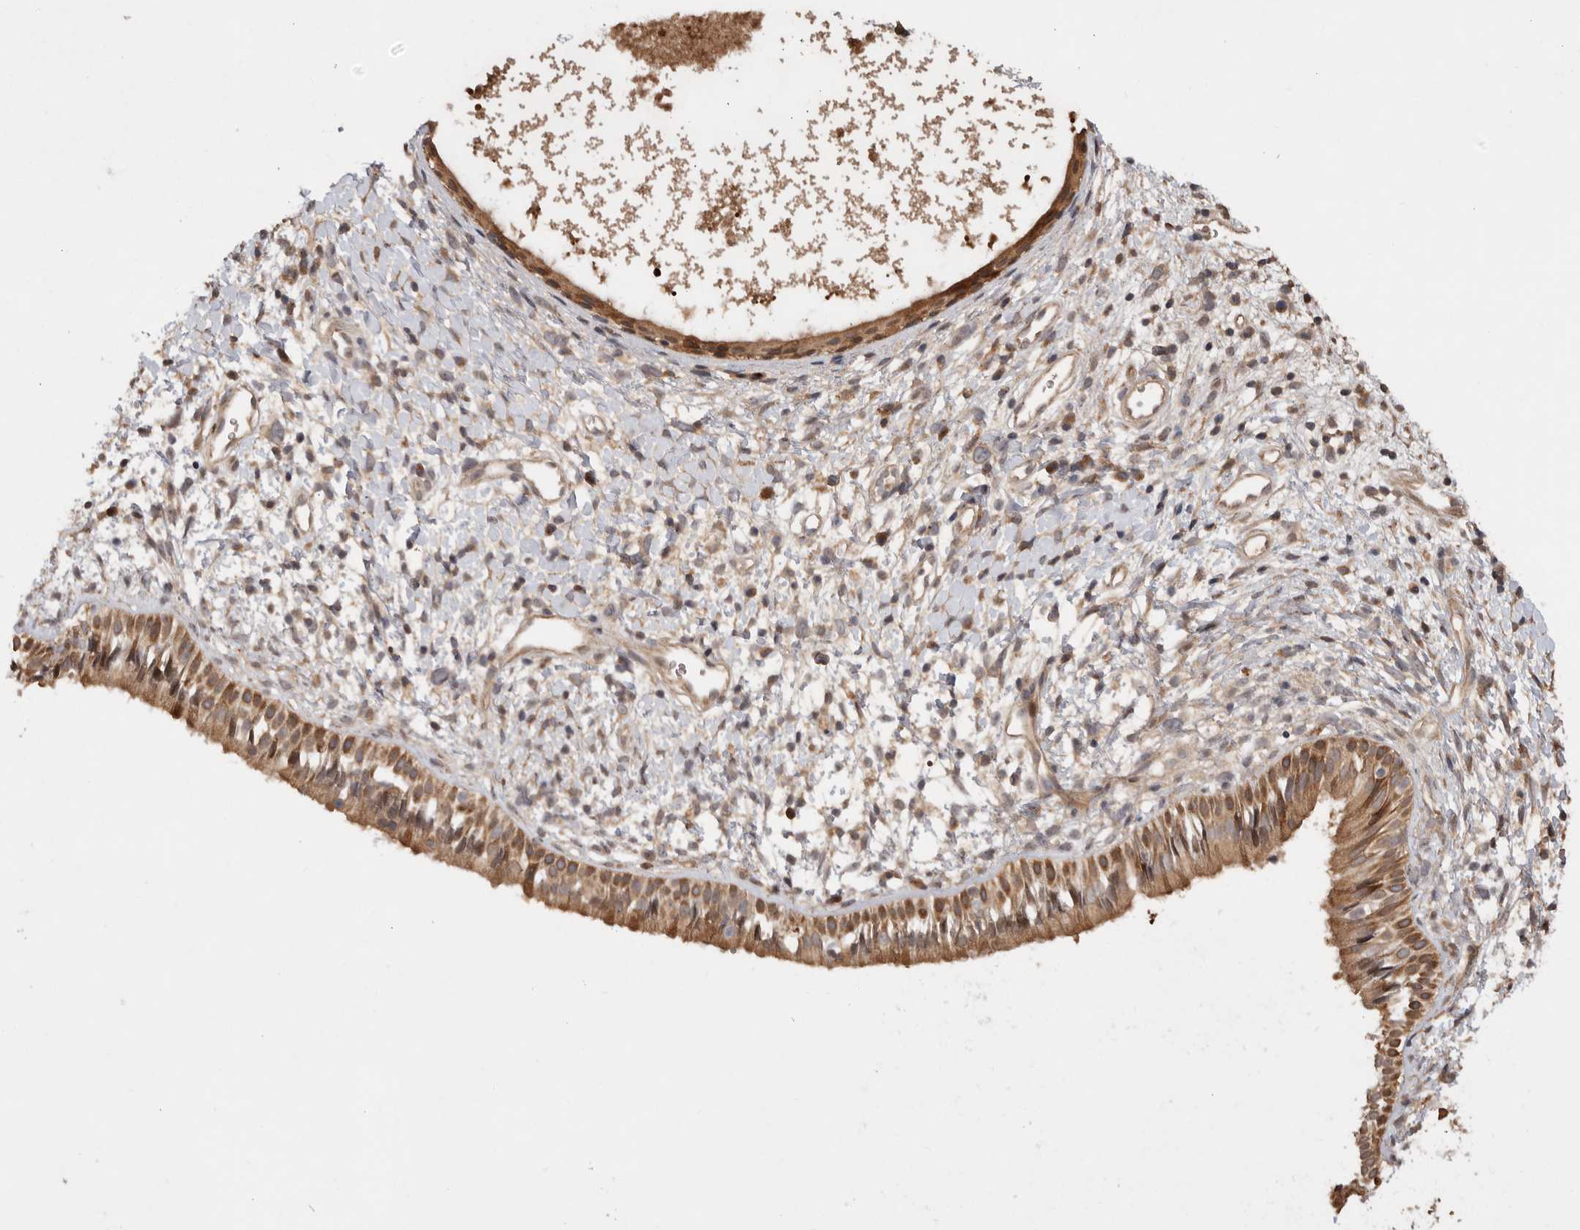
{"staining": {"intensity": "moderate", "quantity": ">75%", "location": "cytoplasmic/membranous"}, "tissue": "nasopharynx", "cell_type": "Respiratory epithelial cells", "image_type": "normal", "snomed": [{"axis": "morphology", "description": "Normal tissue, NOS"}, {"axis": "topography", "description": "Nasopharynx"}], "caption": "Immunohistochemical staining of unremarkable nasopharynx exhibits moderate cytoplasmic/membranous protein positivity in about >75% of respiratory epithelial cells. (DAB (3,3'-diaminobenzidine) = brown stain, brightfield microscopy at high magnification).", "gene": "VN1R4", "patient": {"sex": "male", "age": 22}}